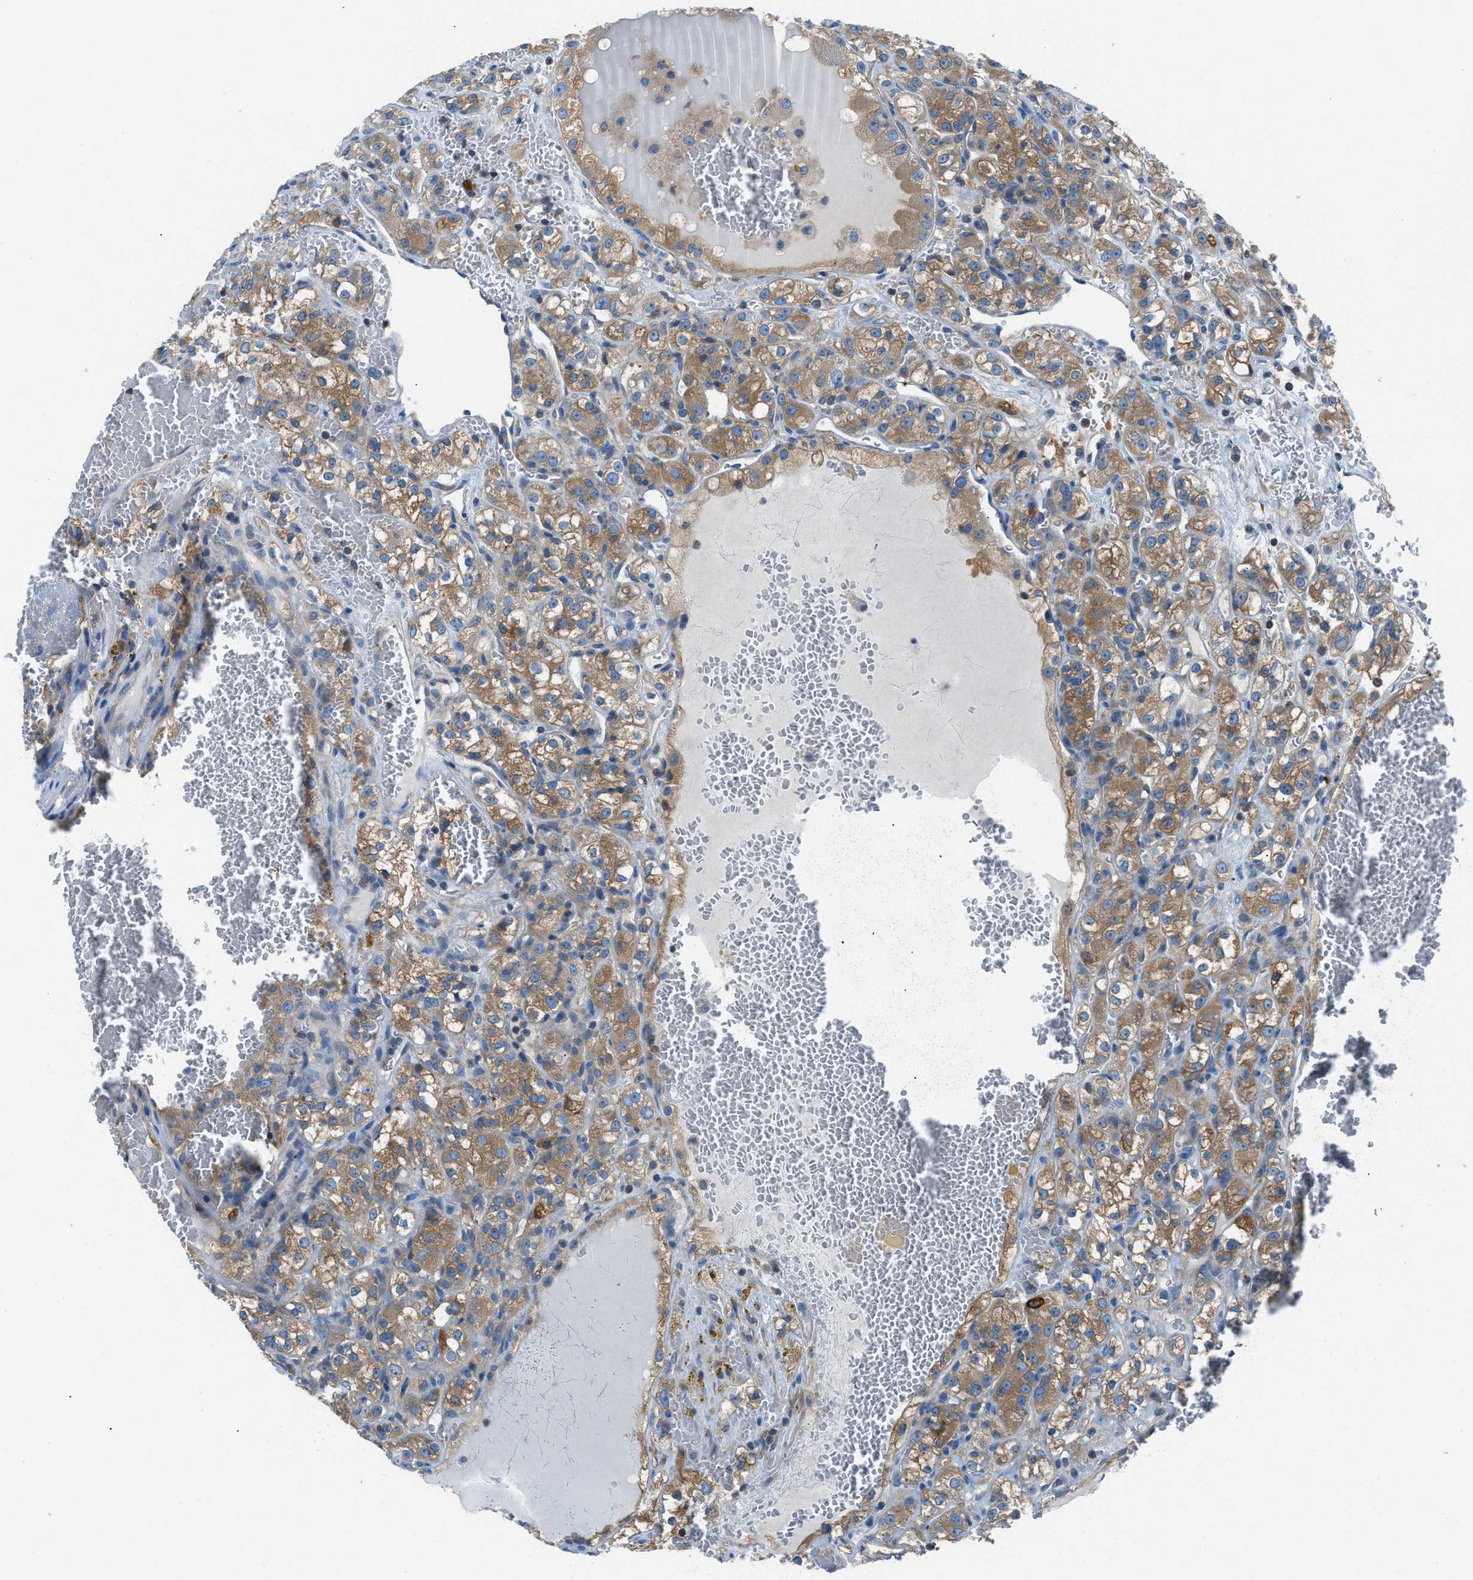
{"staining": {"intensity": "moderate", "quantity": ">75%", "location": "cytoplasmic/membranous"}, "tissue": "renal cancer", "cell_type": "Tumor cells", "image_type": "cancer", "snomed": [{"axis": "morphology", "description": "Normal tissue, NOS"}, {"axis": "morphology", "description": "Adenocarcinoma, NOS"}, {"axis": "topography", "description": "Kidney"}], "caption": "Approximately >75% of tumor cells in renal adenocarcinoma demonstrate moderate cytoplasmic/membranous protein expression as visualized by brown immunohistochemical staining.", "gene": "SARS1", "patient": {"sex": "male", "age": 61}}